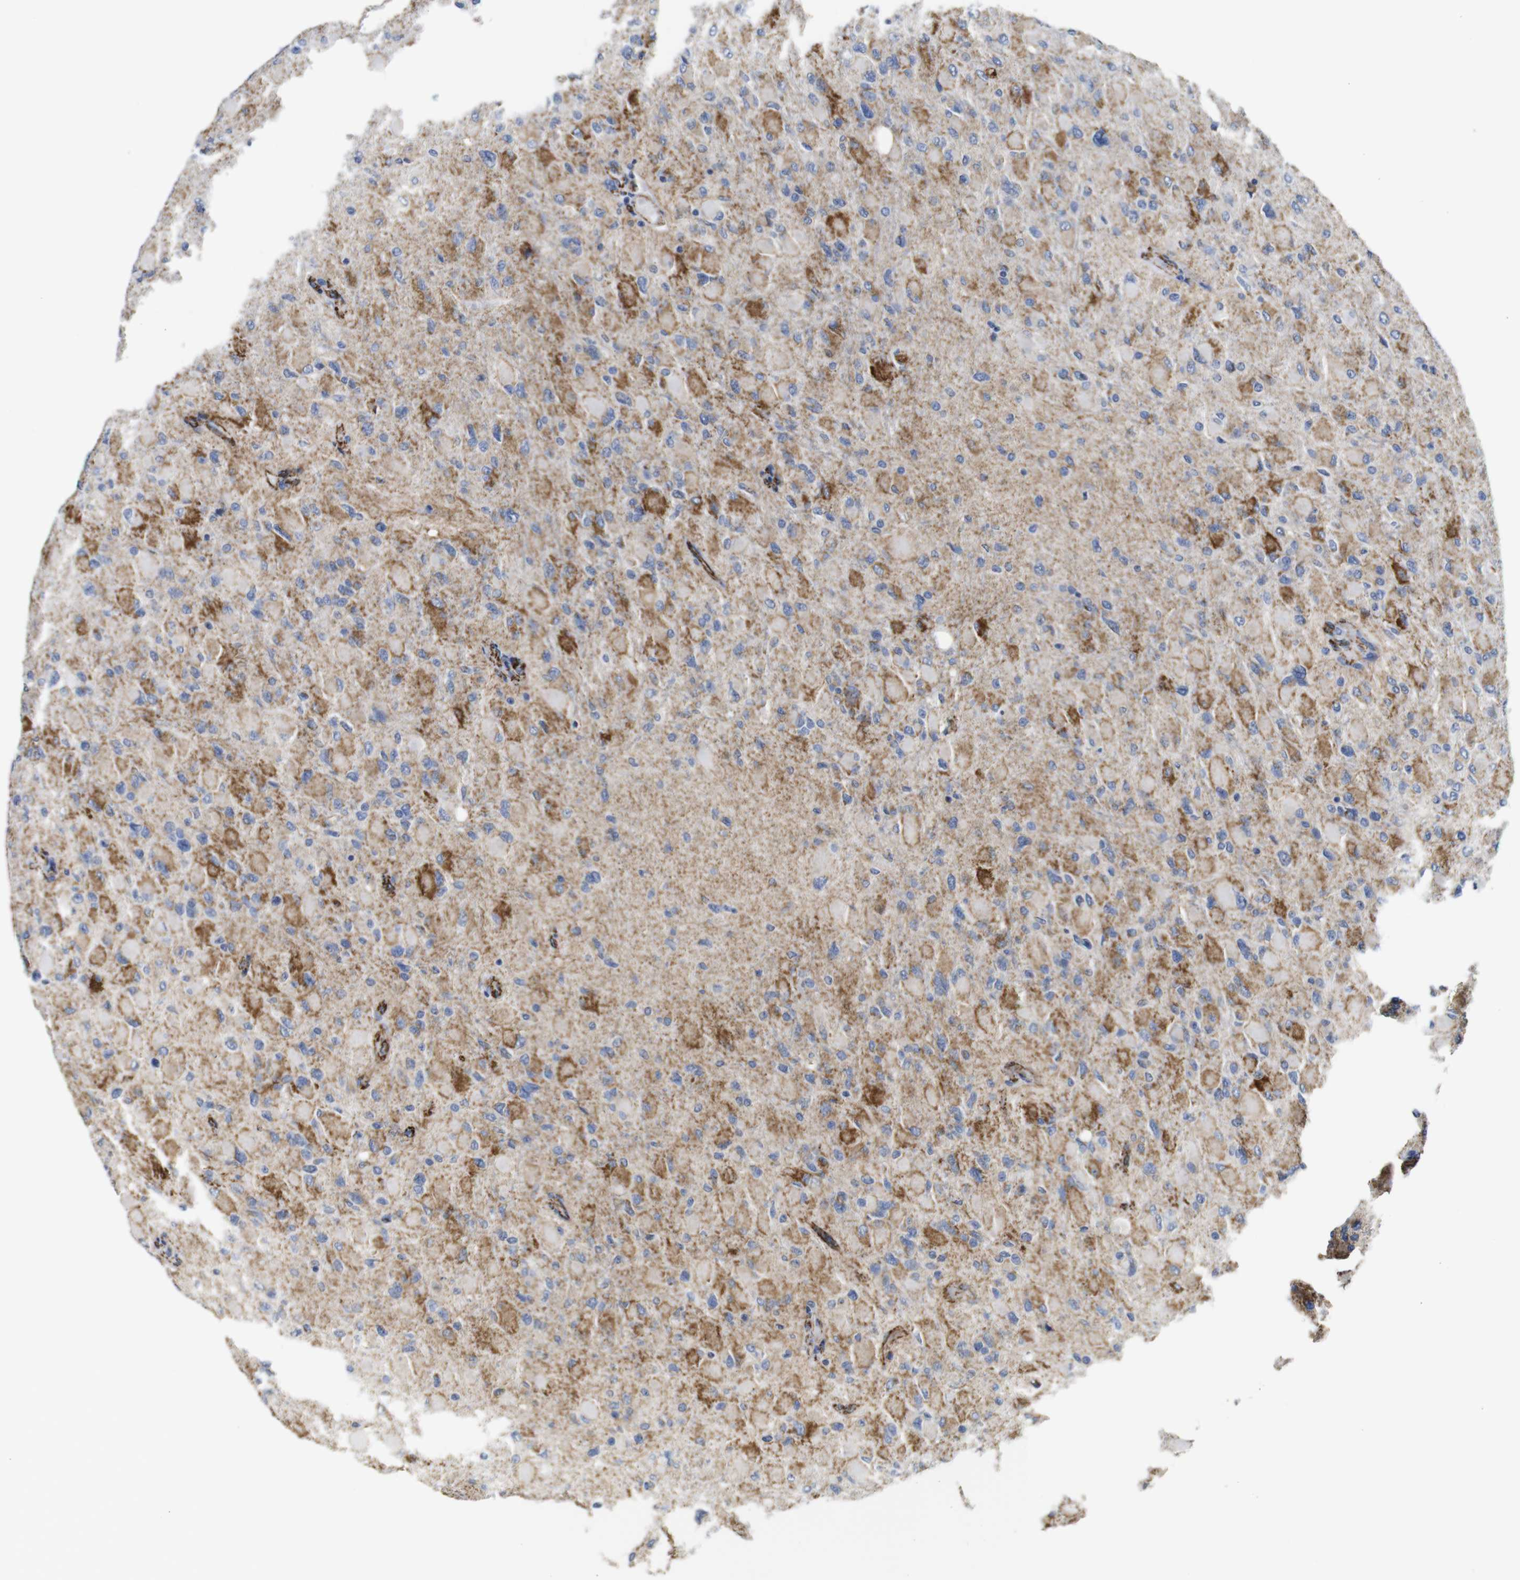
{"staining": {"intensity": "strong", "quantity": "25%-75%", "location": "cytoplasmic/membranous"}, "tissue": "glioma", "cell_type": "Tumor cells", "image_type": "cancer", "snomed": [{"axis": "morphology", "description": "Glioma, malignant, High grade"}, {"axis": "topography", "description": "Cerebral cortex"}], "caption": "Glioma stained with a brown dye exhibits strong cytoplasmic/membranous positive staining in about 25%-75% of tumor cells.", "gene": "MAOA", "patient": {"sex": "female", "age": 36}}